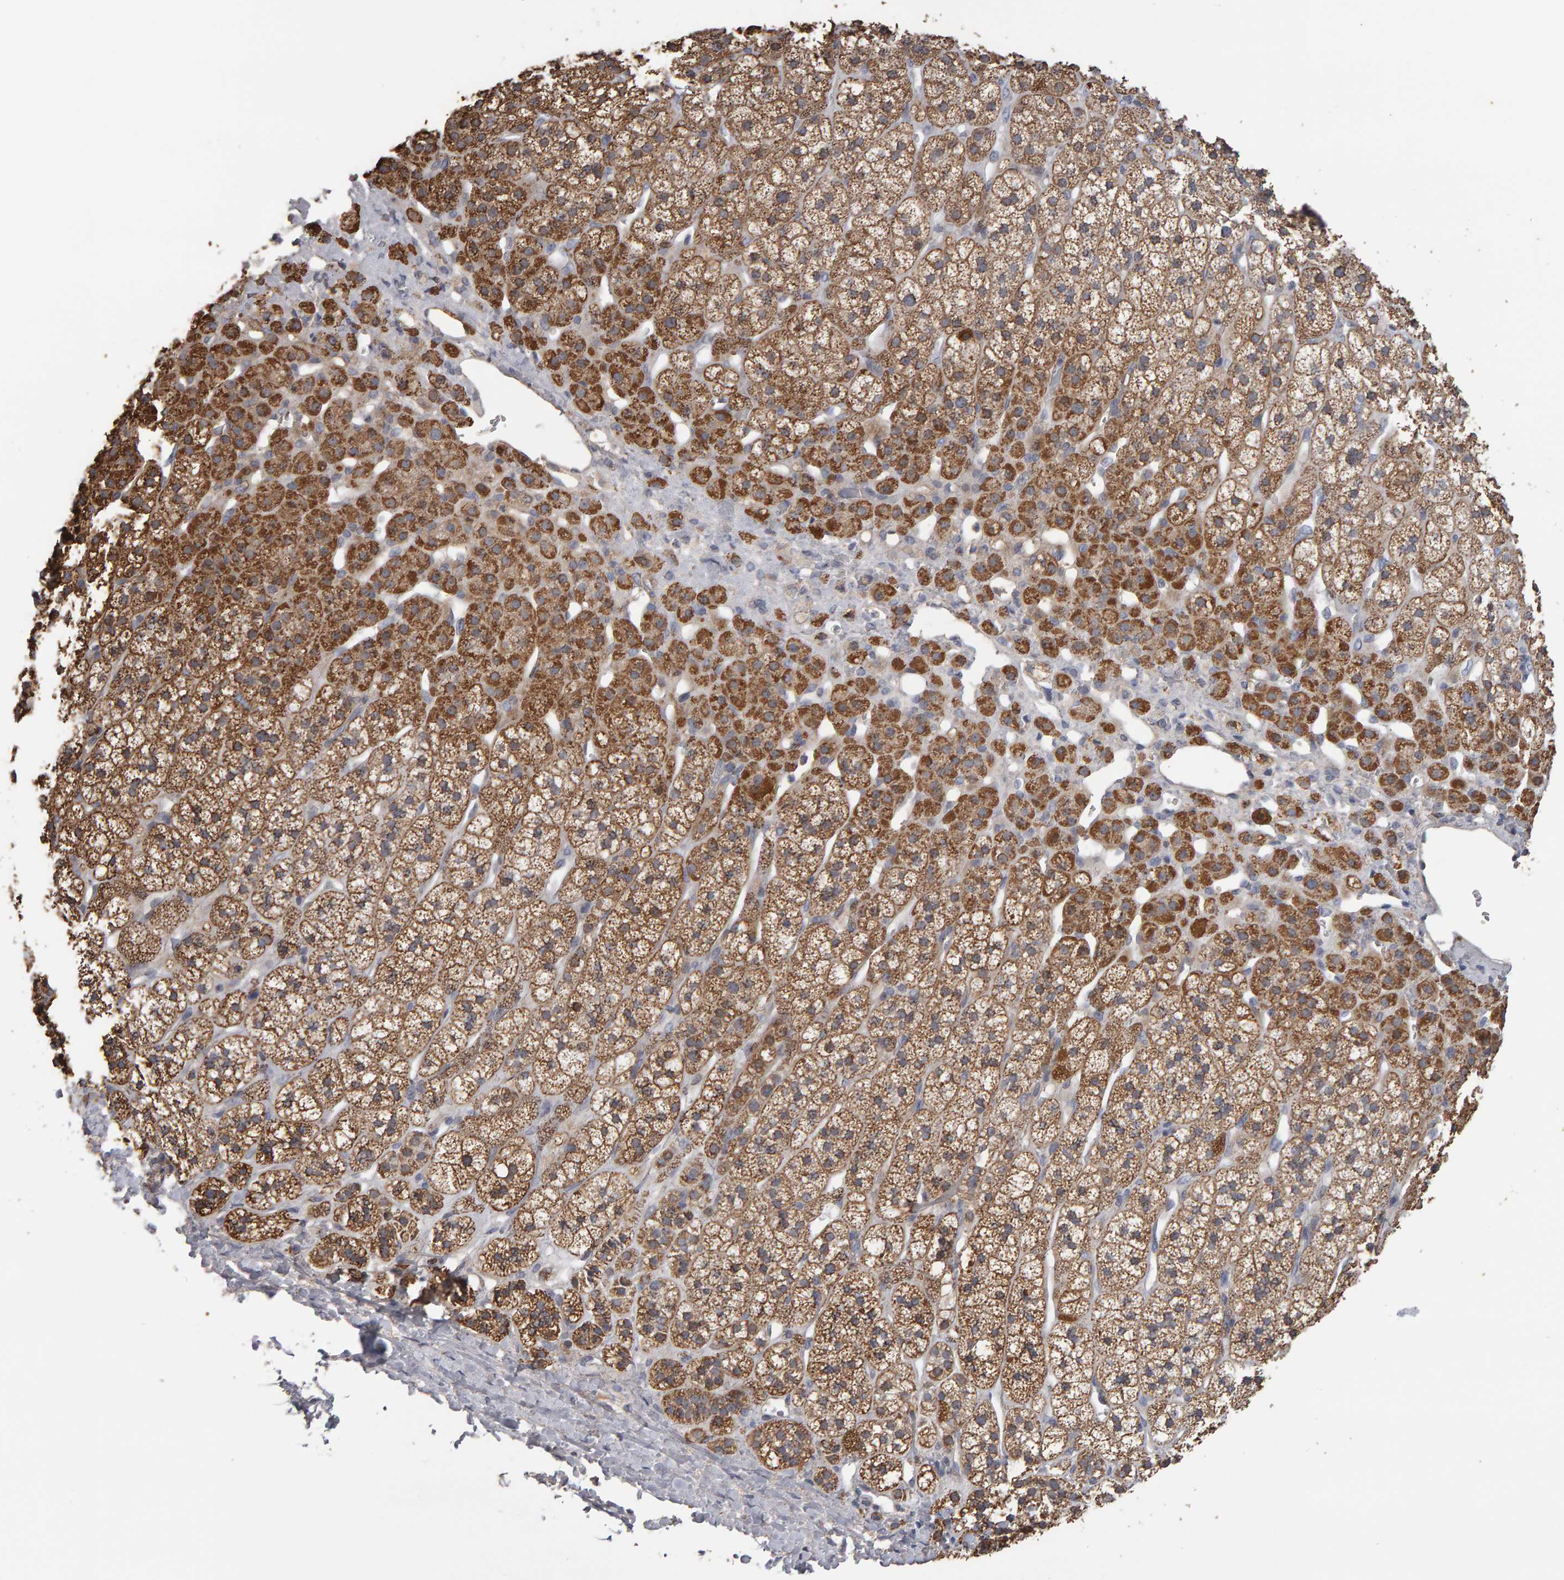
{"staining": {"intensity": "moderate", "quantity": ">75%", "location": "cytoplasmic/membranous"}, "tissue": "adrenal gland", "cell_type": "Glandular cells", "image_type": "normal", "snomed": [{"axis": "morphology", "description": "Normal tissue, NOS"}, {"axis": "topography", "description": "Adrenal gland"}], "caption": "Glandular cells exhibit medium levels of moderate cytoplasmic/membranous expression in about >75% of cells in unremarkable human adrenal gland.", "gene": "TOM1L1", "patient": {"sex": "male", "age": 56}}